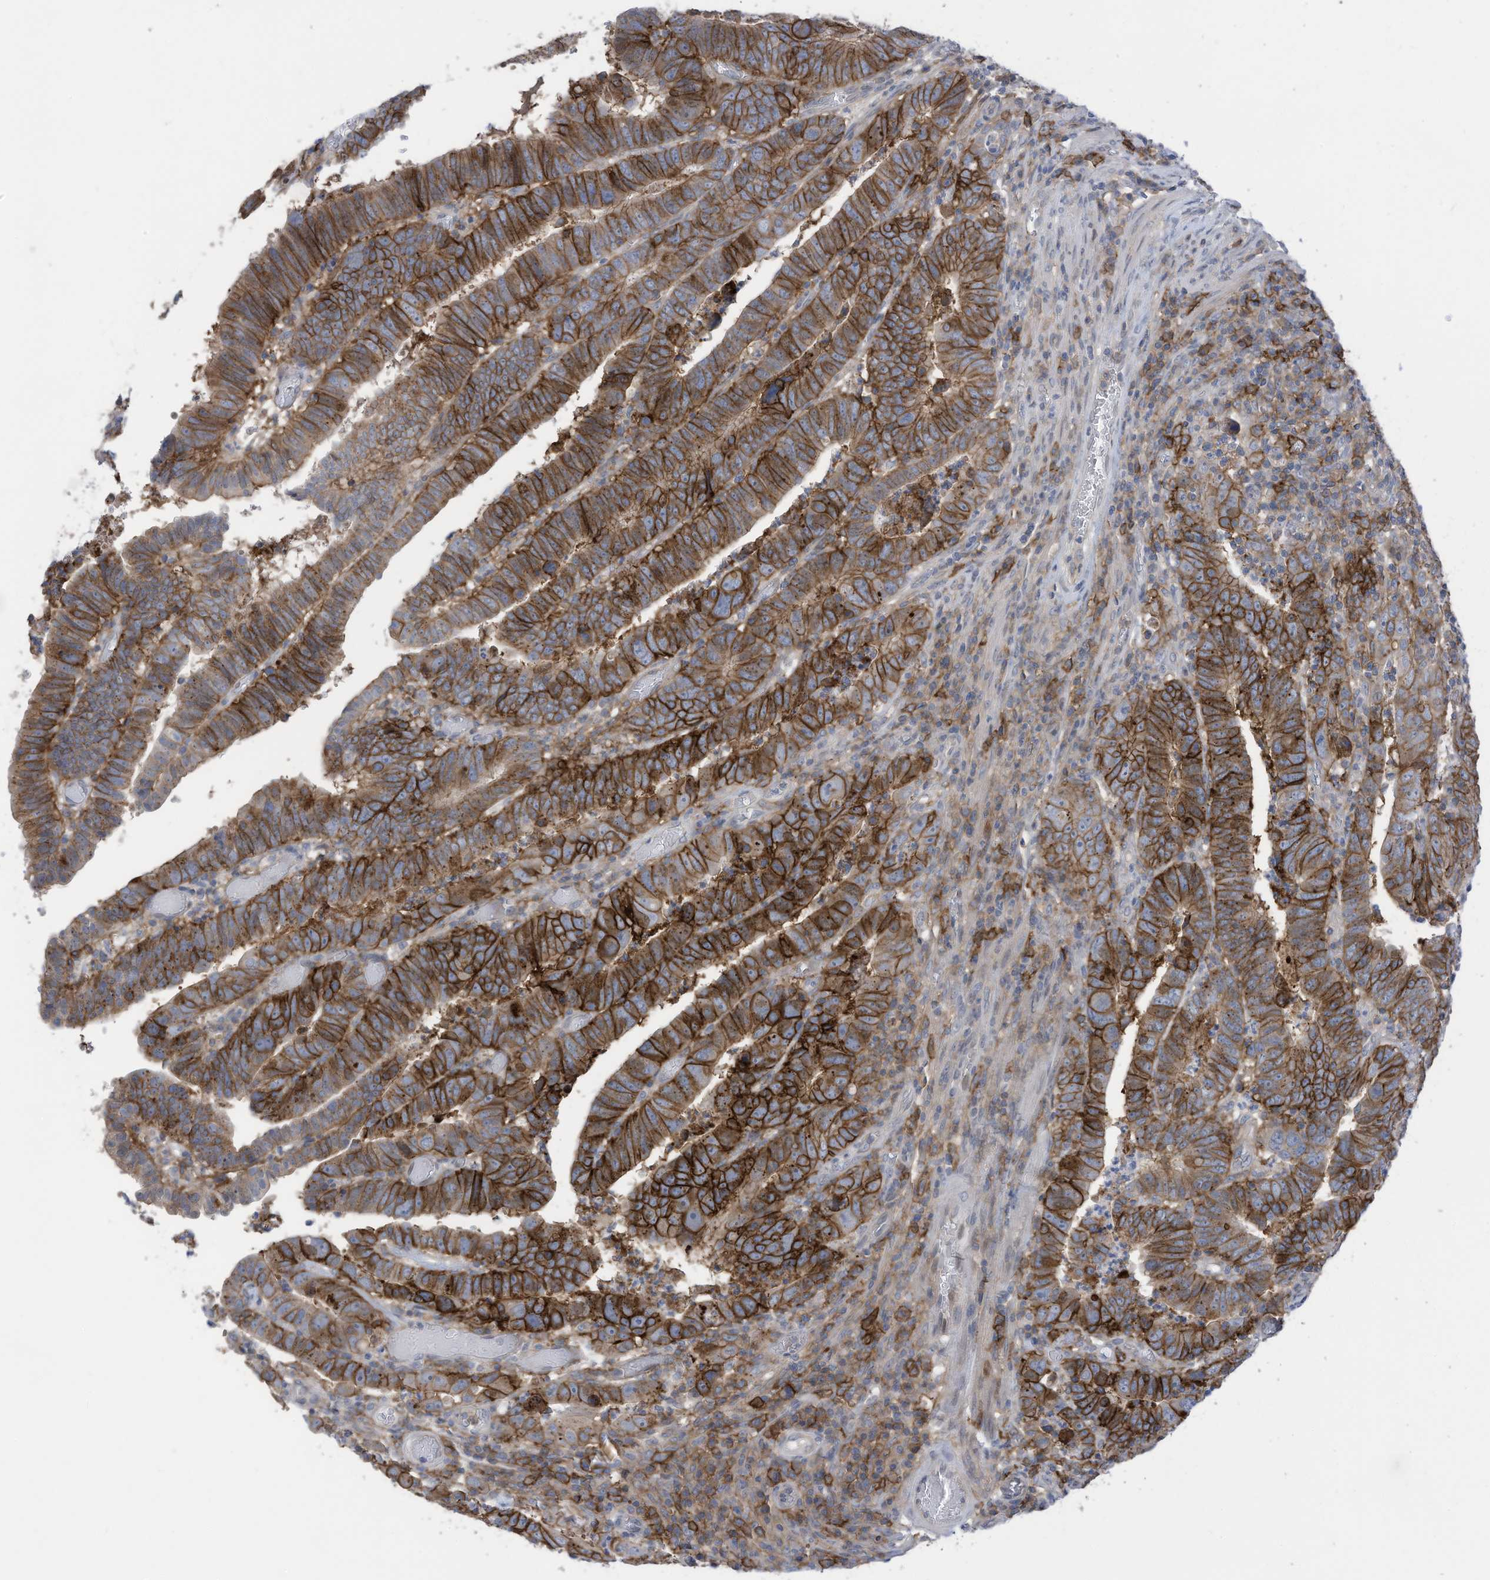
{"staining": {"intensity": "strong", "quantity": ">75%", "location": "cytoplasmic/membranous"}, "tissue": "colorectal cancer", "cell_type": "Tumor cells", "image_type": "cancer", "snomed": [{"axis": "morphology", "description": "Normal tissue, NOS"}, {"axis": "morphology", "description": "Adenocarcinoma, NOS"}, {"axis": "topography", "description": "Rectum"}], "caption": "Brown immunohistochemical staining in adenocarcinoma (colorectal) shows strong cytoplasmic/membranous staining in about >75% of tumor cells. (DAB (3,3'-diaminobenzidine) IHC with brightfield microscopy, high magnification).", "gene": "SLC1A5", "patient": {"sex": "female", "age": 65}}